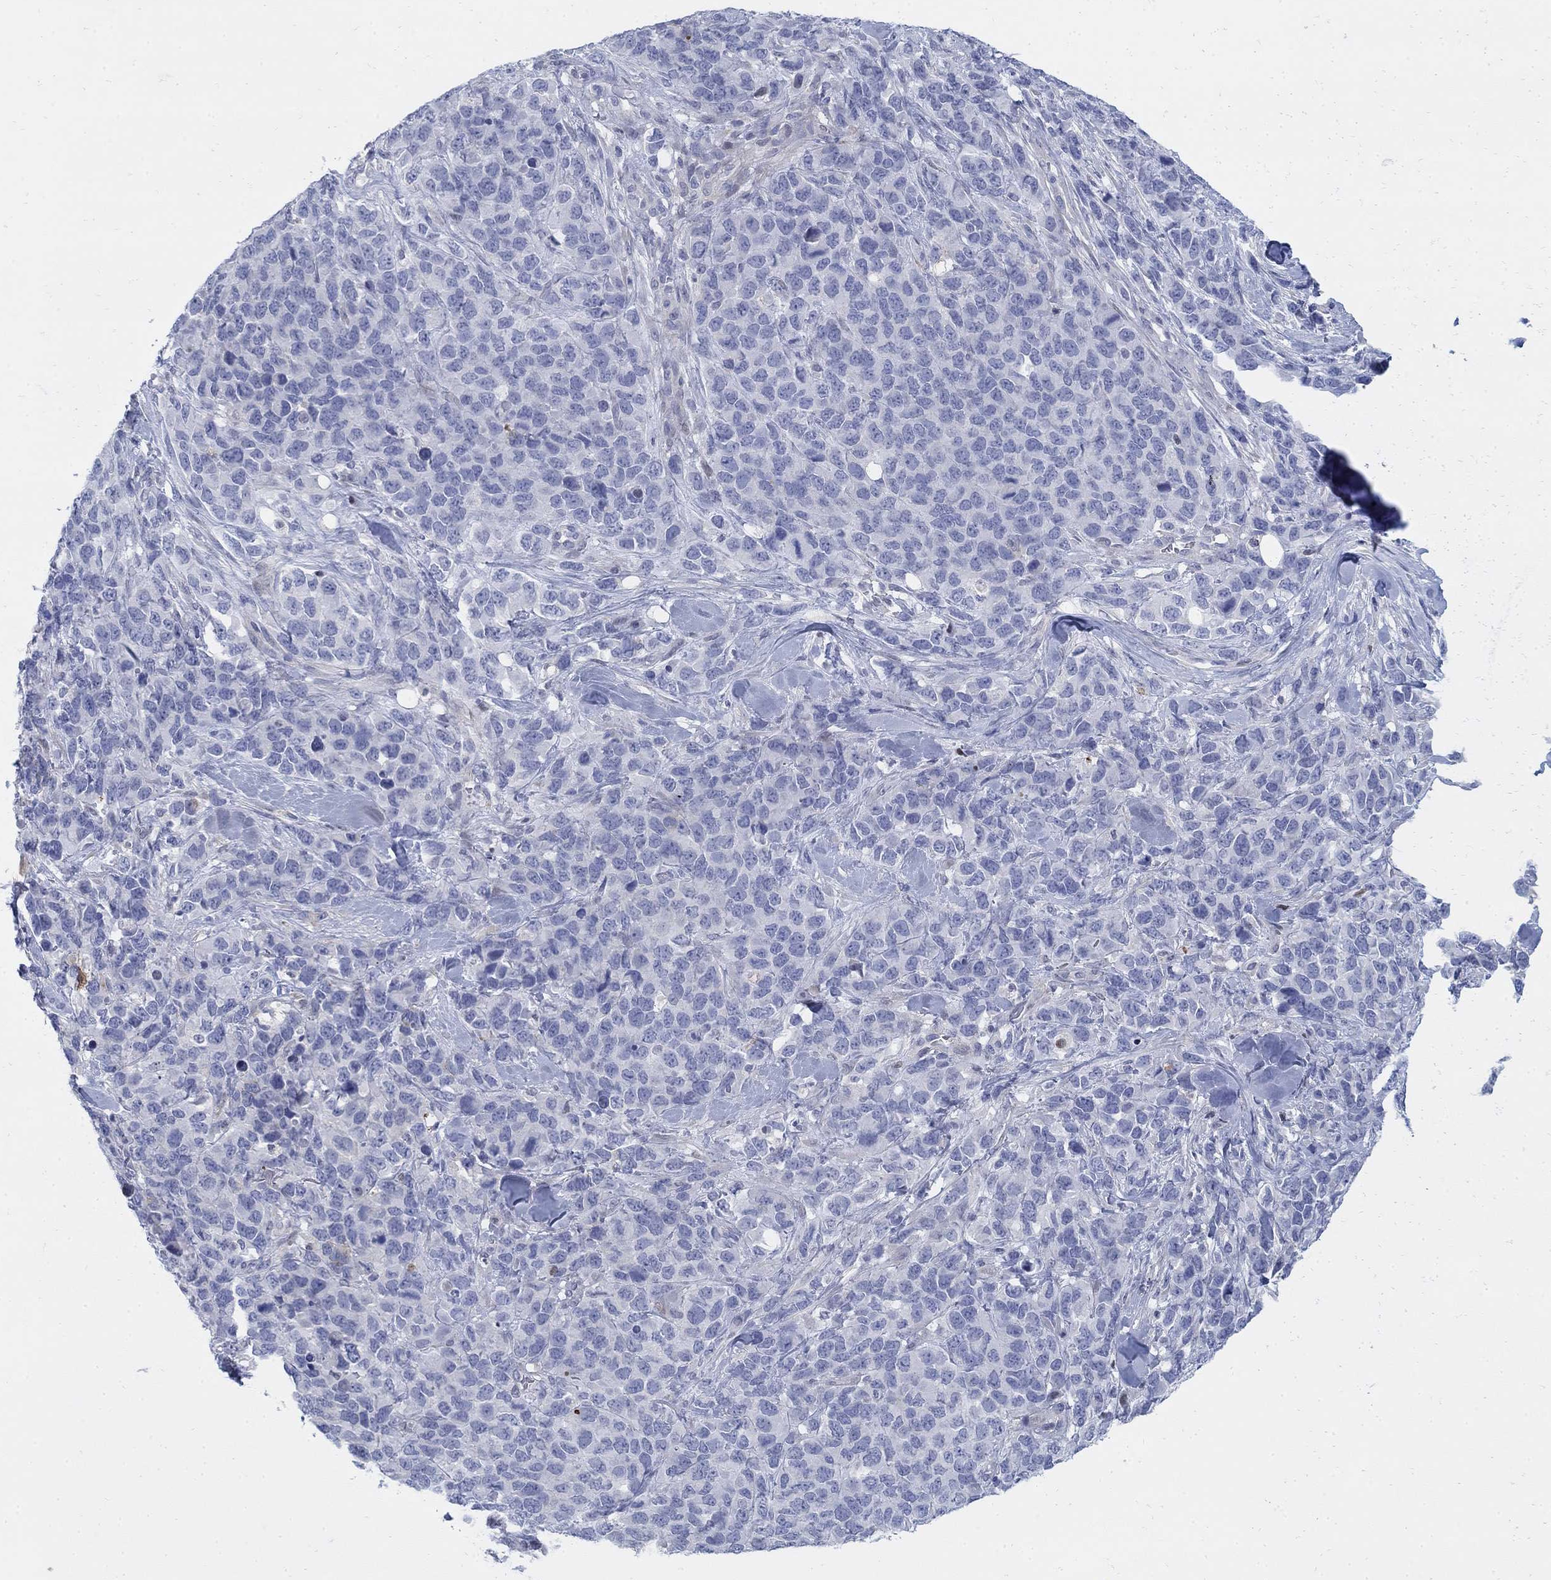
{"staining": {"intensity": "negative", "quantity": "none", "location": "none"}, "tissue": "melanoma", "cell_type": "Tumor cells", "image_type": "cancer", "snomed": [{"axis": "morphology", "description": "Malignant melanoma, Metastatic site"}, {"axis": "topography", "description": "Skin"}], "caption": "Immunohistochemical staining of melanoma displays no significant expression in tumor cells. (Immunohistochemistry, brightfield microscopy, high magnification).", "gene": "MYO3A", "patient": {"sex": "male", "age": 84}}